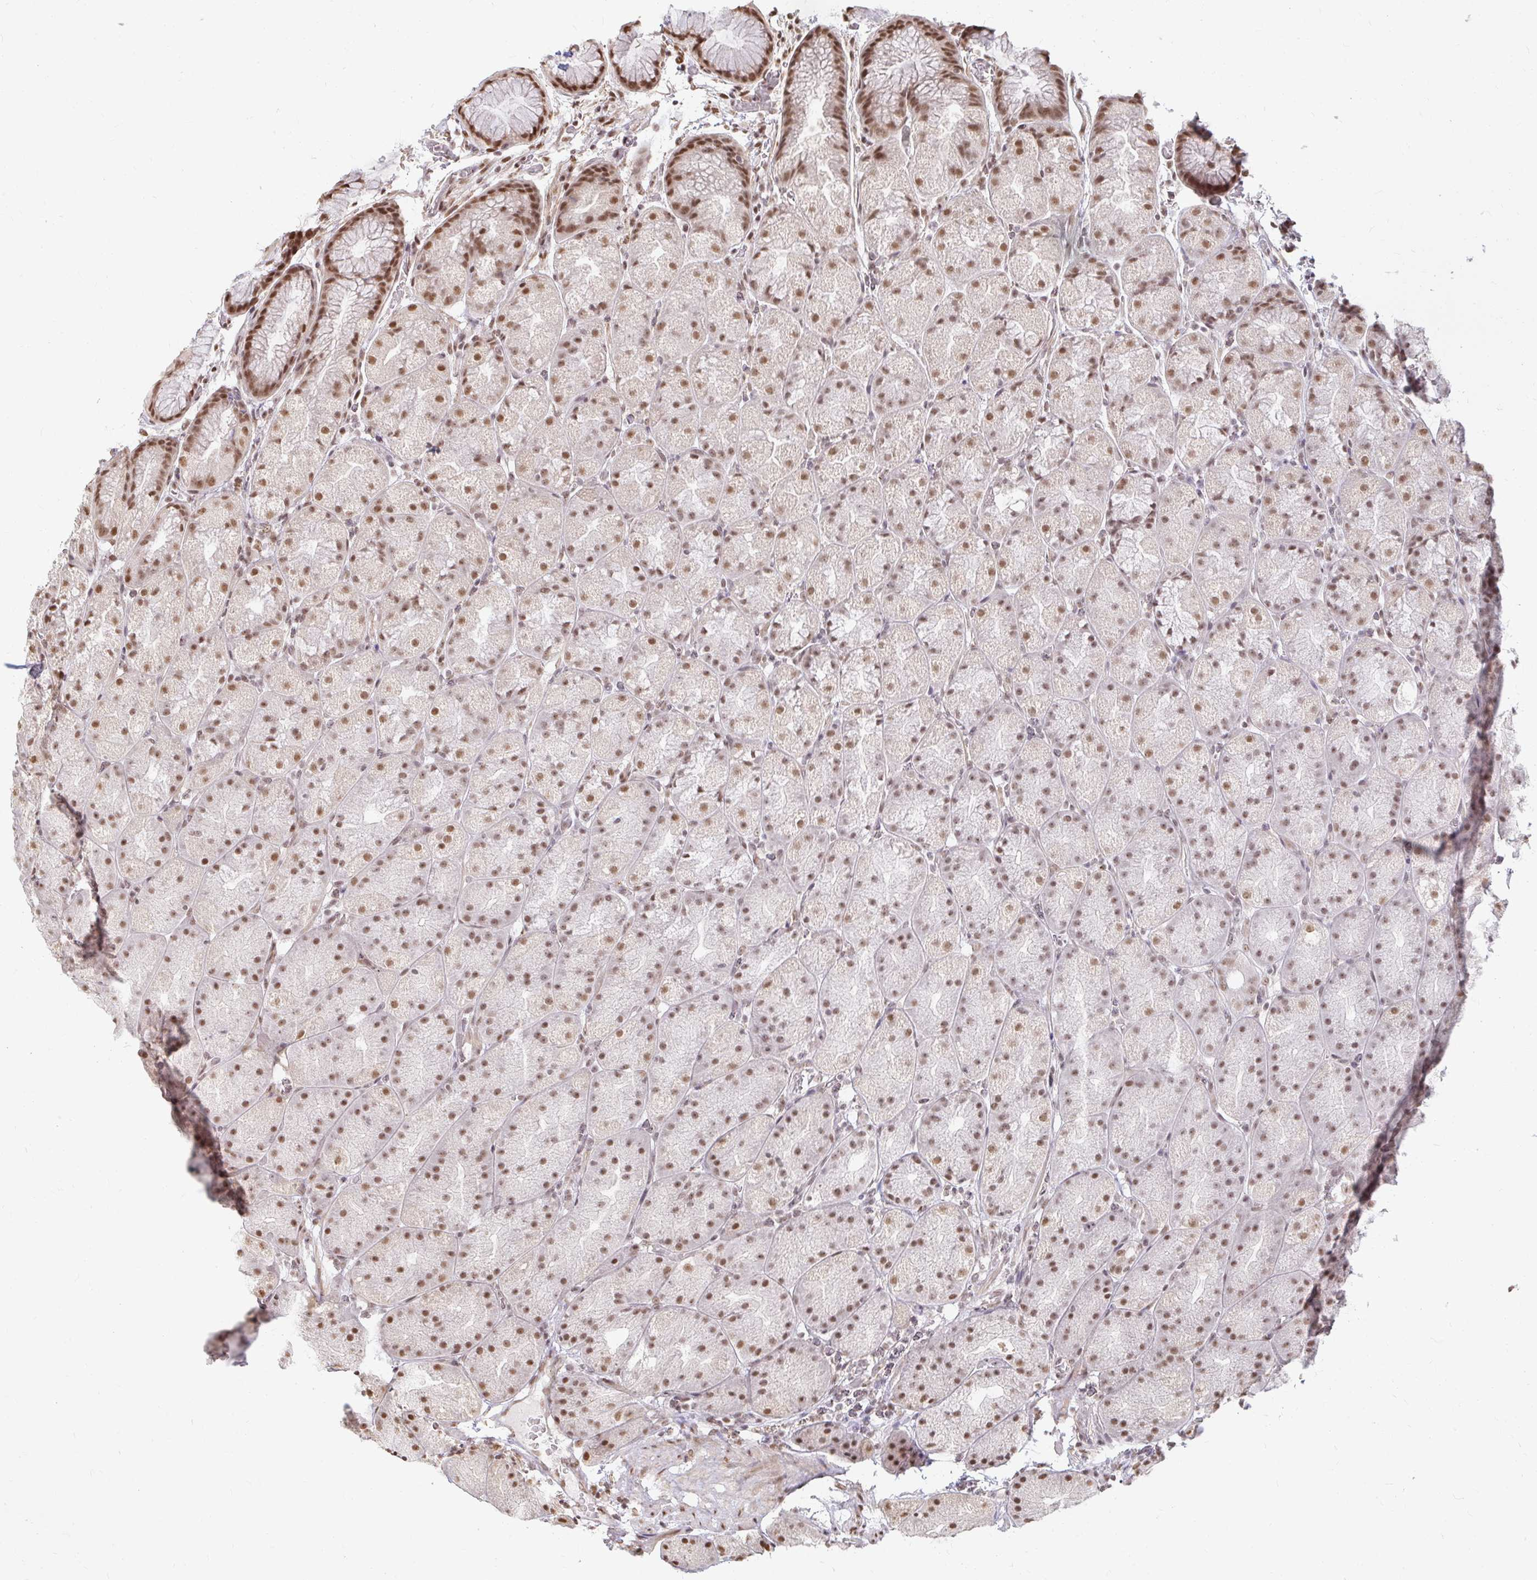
{"staining": {"intensity": "moderate", "quantity": ">75%", "location": "nuclear"}, "tissue": "stomach", "cell_type": "Glandular cells", "image_type": "normal", "snomed": [{"axis": "morphology", "description": "Normal tissue, NOS"}, {"axis": "topography", "description": "Stomach, upper"}, {"axis": "topography", "description": "Stomach"}], "caption": "IHC (DAB) staining of benign stomach shows moderate nuclear protein expression in approximately >75% of glandular cells.", "gene": "HNRNPU", "patient": {"sex": "male", "age": 48}}